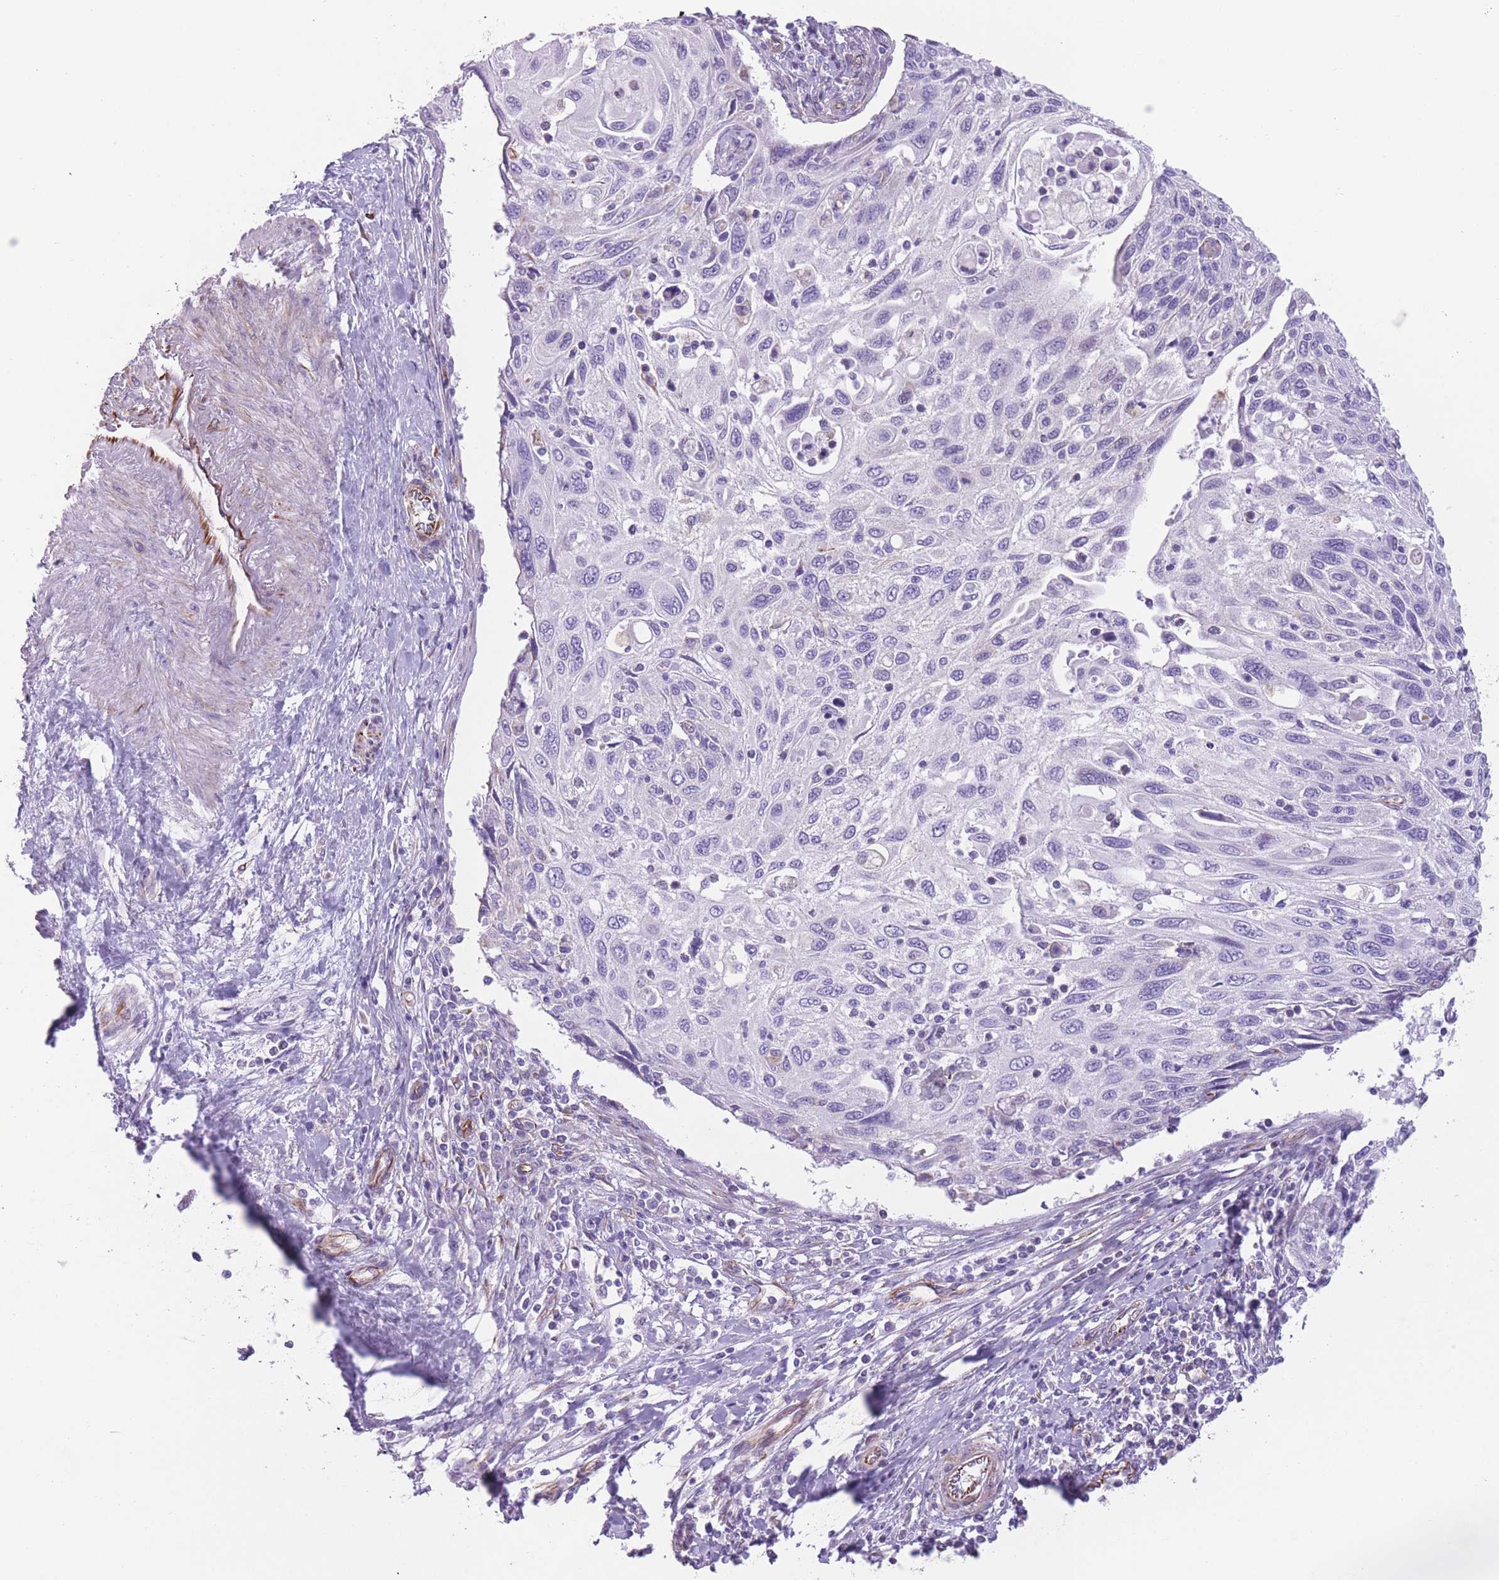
{"staining": {"intensity": "negative", "quantity": "none", "location": "none"}, "tissue": "cervical cancer", "cell_type": "Tumor cells", "image_type": "cancer", "snomed": [{"axis": "morphology", "description": "Squamous cell carcinoma, NOS"}, {"axis": "topography", "description": "Cervix"}], "caption": "The immunohistochemistry histopathology image has no significant expression in tumor cells of cervical squamous cell carcinoma tissue.", "gene": "PTCD1", "patient": {"sex": "female", "age": 70}}